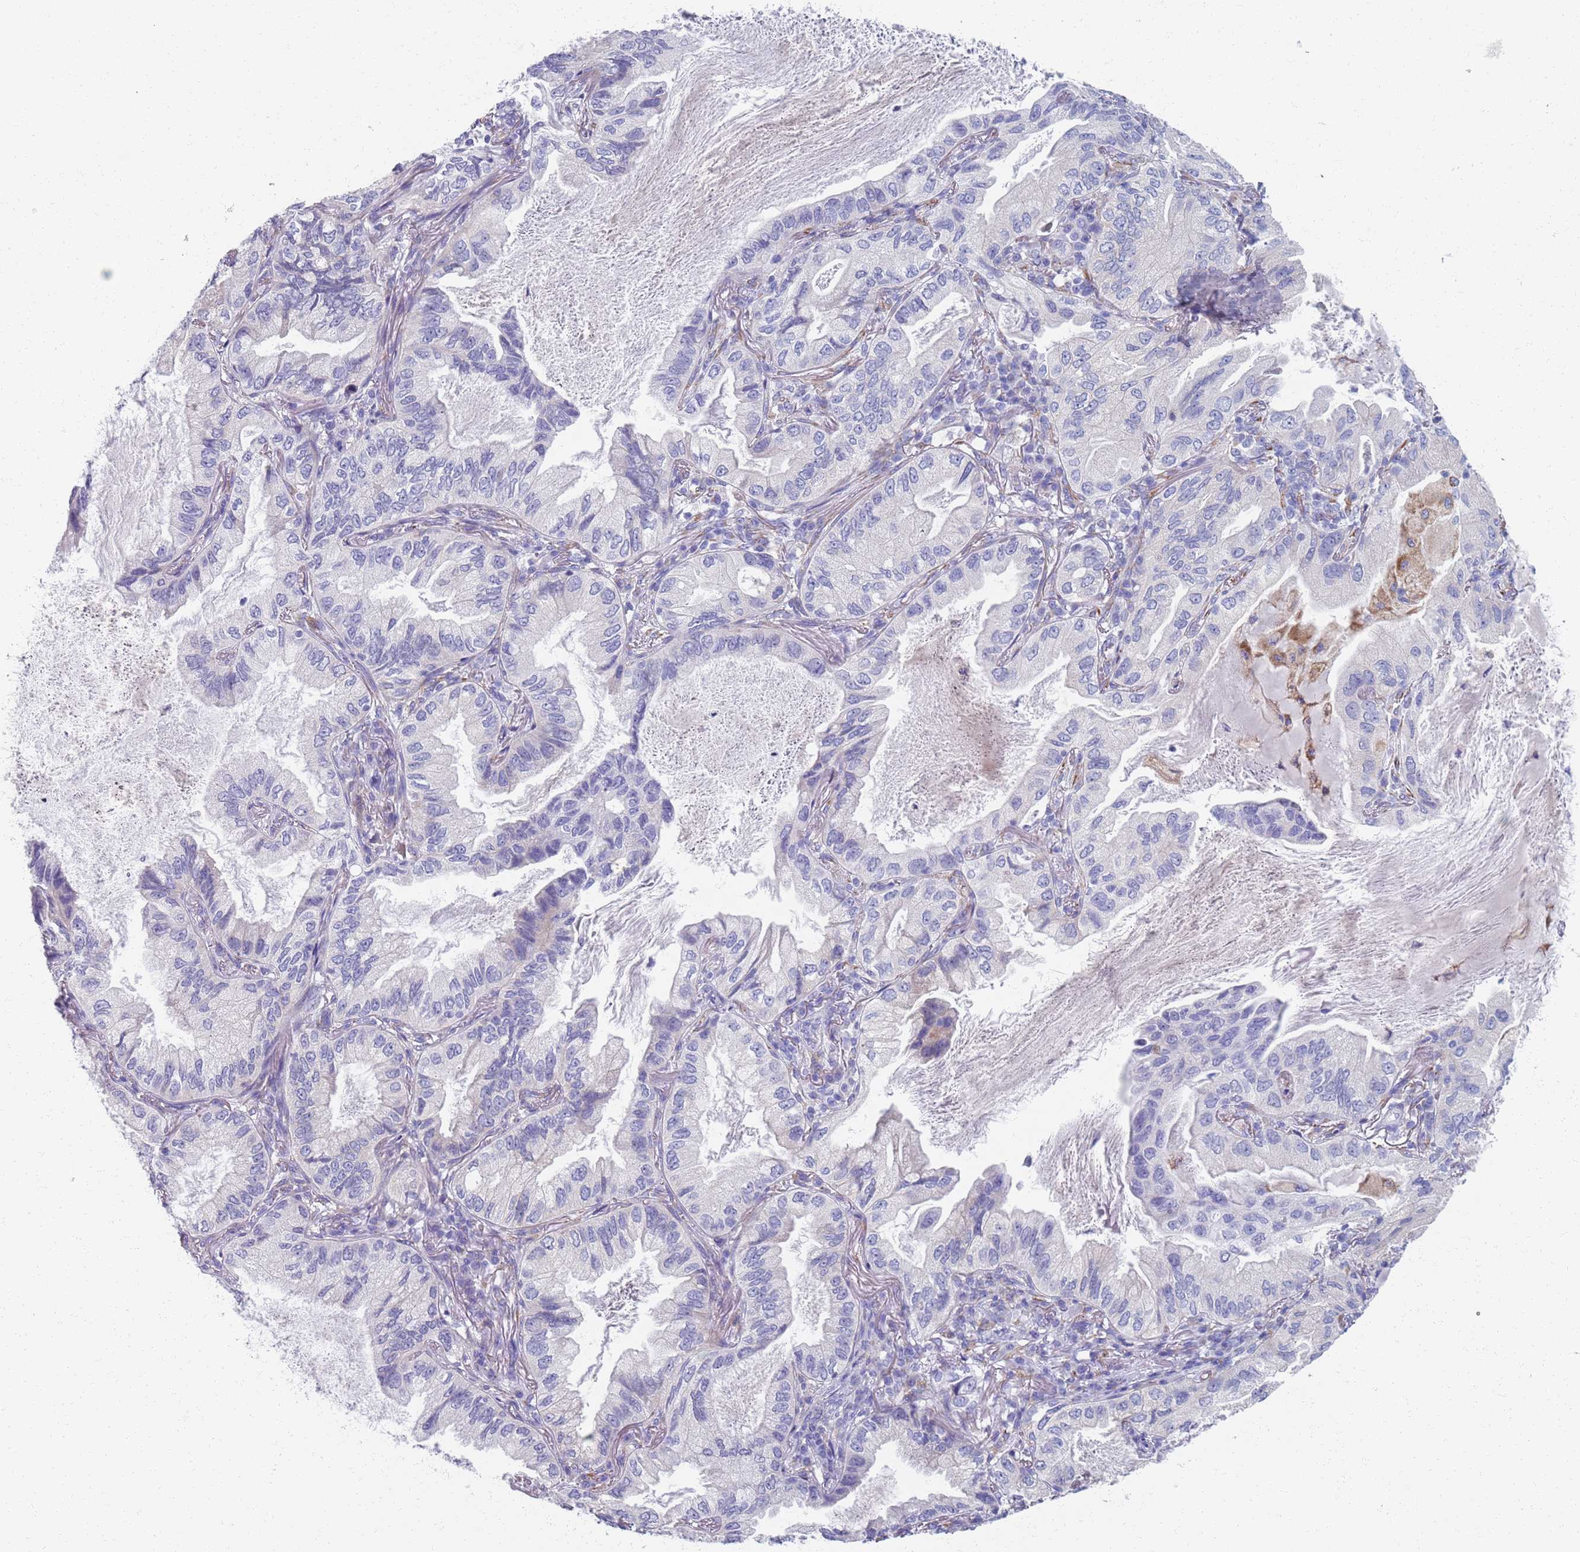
{"staining": {"intensity": "negative", "quantity": "none", "location": "none"}, "tissue": "lung cancer", "cell_type": "Tumor cells", "image_type": "cancer", "snomed": [{"axis": "morphology", "description": "Adenocarcinoma, NOS"}, {"axis": "topography", "description": "Lung"}], "caption": "Tumor cells show no significant protein positivity in lung cancer.", "gene": "PLOD1", "patient": {"sex": "female", "age": 69}}